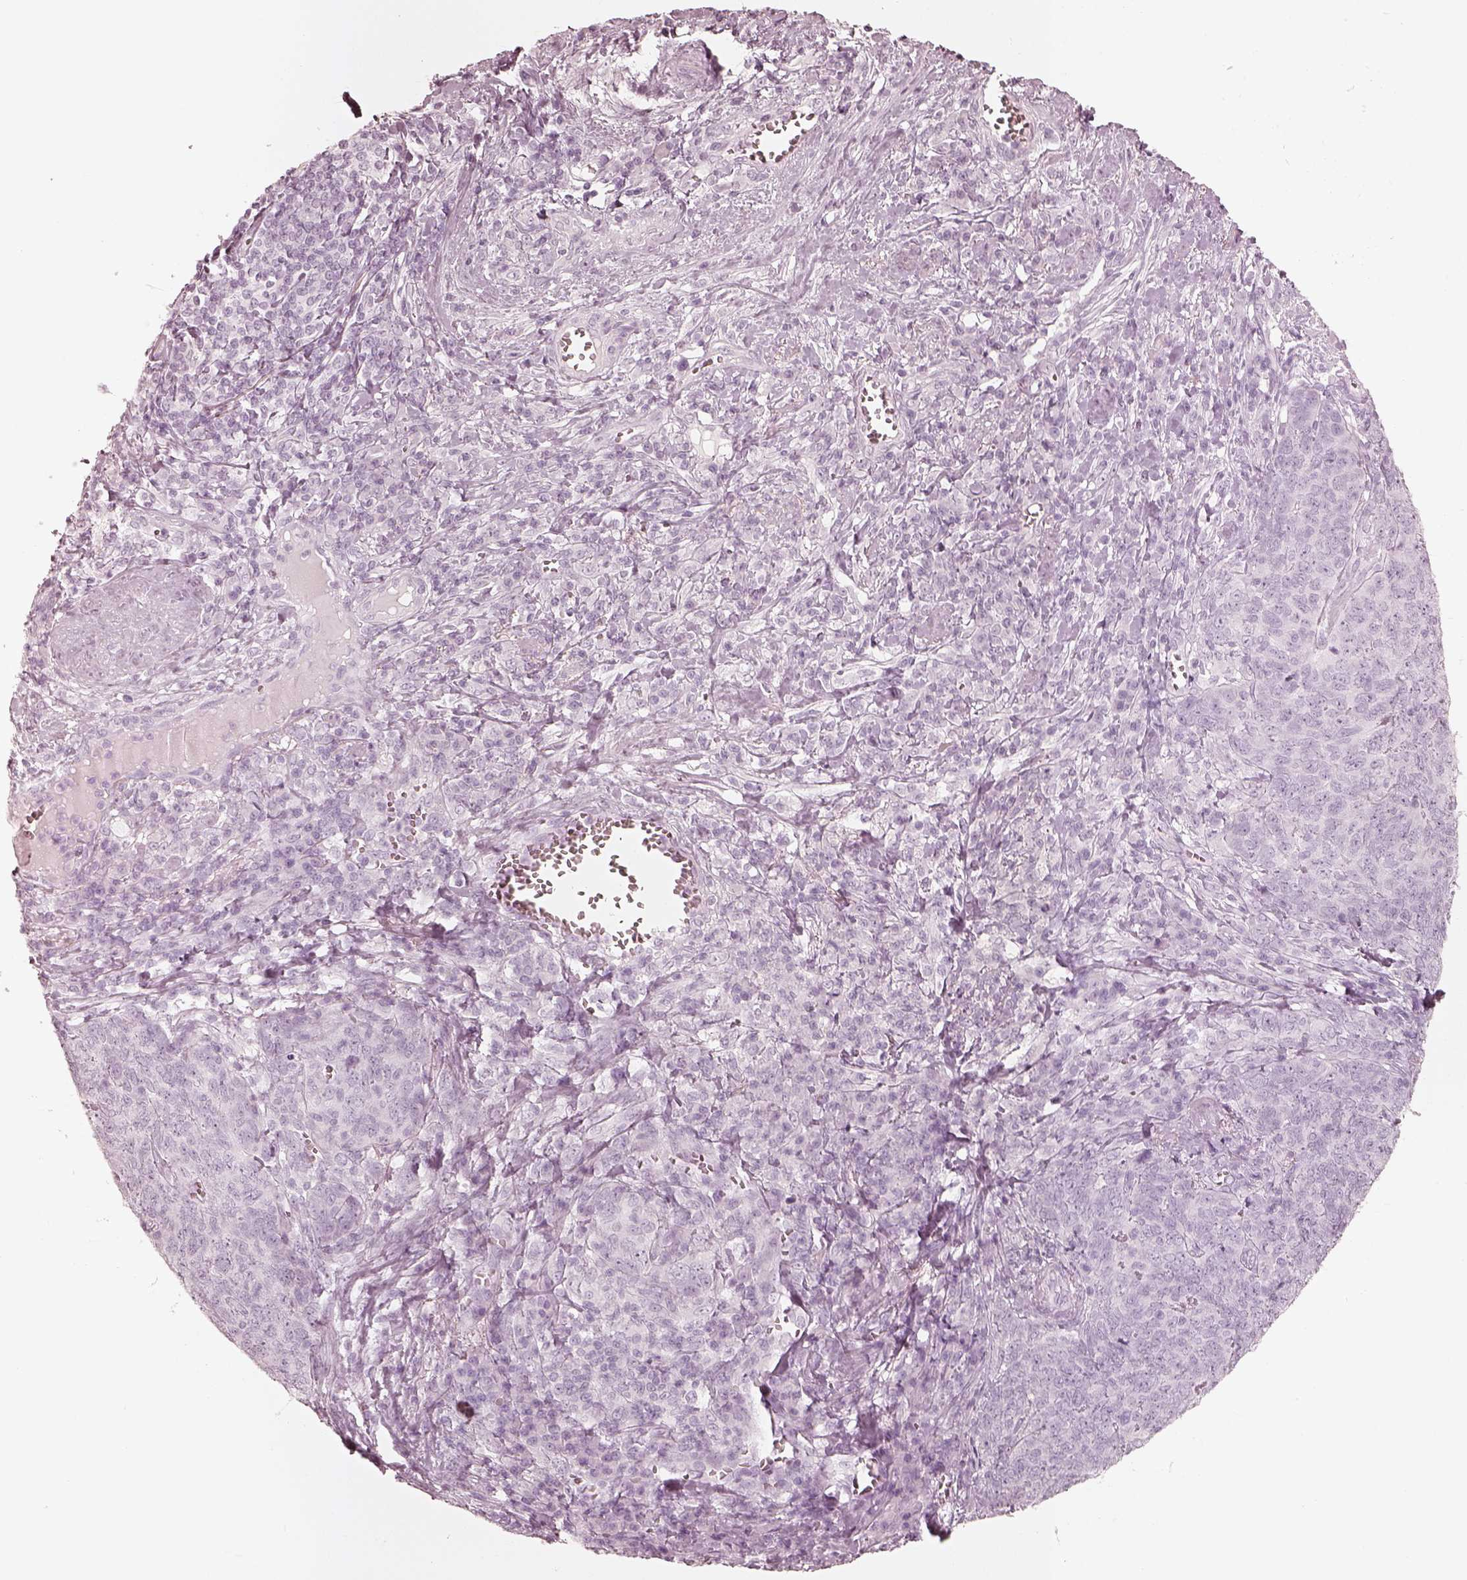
{"staining": {"intensity": "negative", "quantity": "none", "location": "none"}, "tissue": "skin cancer", "cell_type": "Tumor cells", "image_type": "cancer", "snomed": [{"axis": "morphology", "description": "Squamous cell carcinoma, NOS"}, {"axis": "topography", "description": "Skin"}, {"axis": "topography", "description": "Anal"}], "caption": "The immunohistochemistry (IHC) histopathology image has no significant staining in tumor cells of skin cancer (squamous cell carcinoma) tissue.", "gene": "KRT72", "patient": {"sex": "female", "age": 51}}